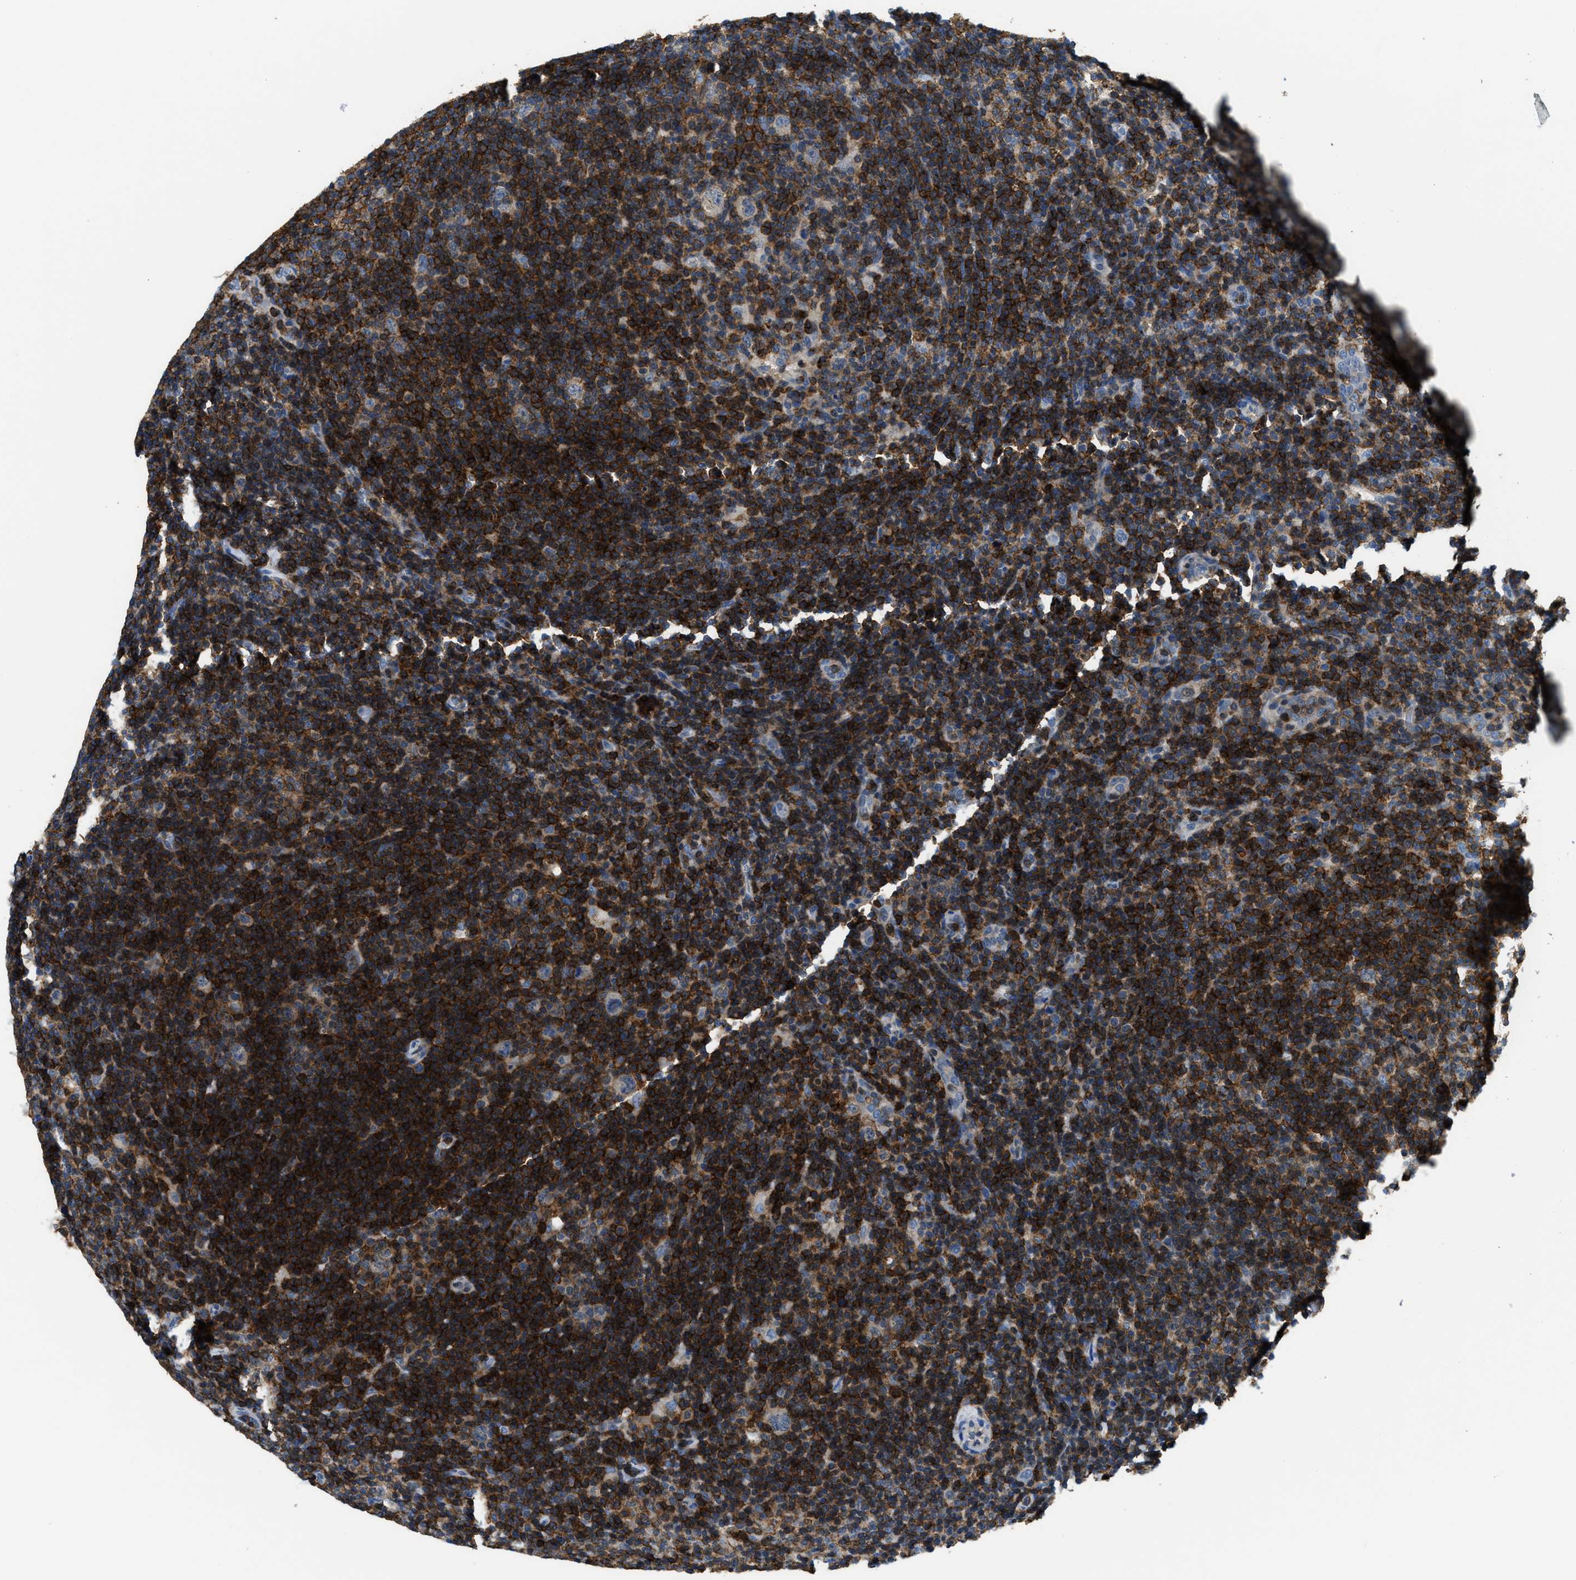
{"staining": {"intensity": "weak", "quantity": "25%-75%", "location": "cytoplasmic/membranous"}, "tissue": "lymphoma", "cell_type": "Tumor cells", "image_type": "cancer", "snomed": [{"axis": "morphology", "description": "Hodgkin's disease, NOS"}, {"axis": "topography", "description": "Lymph node"}], "caption": "A photomicrograph of Hodgkin's disease stained for a protein exhibits weak cytoplasmic/membranous brown staining in tumor cells.", "gene": "MYO1G", "patient": {"sex": "female", "age": 57}}